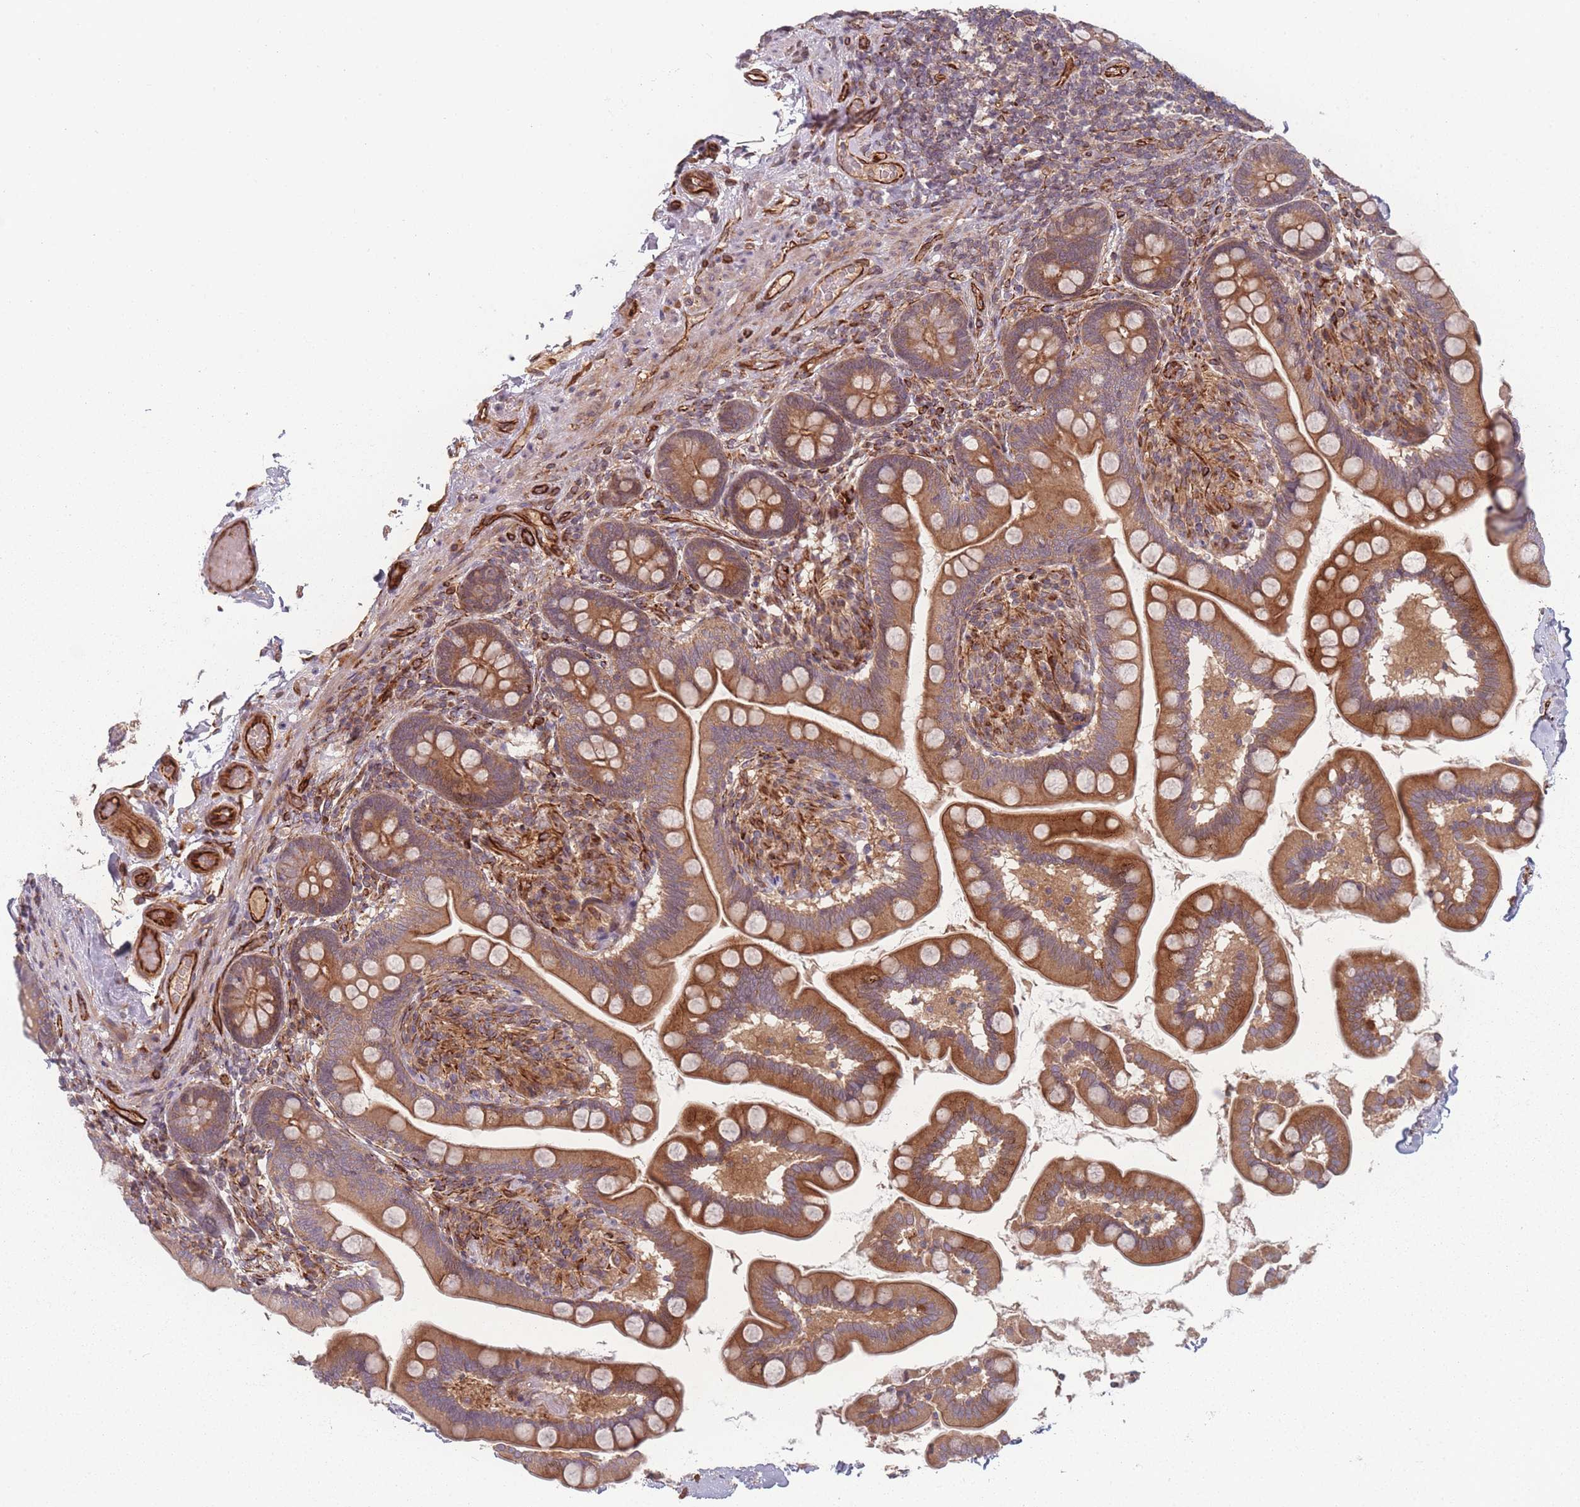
{"staining": {"intensity": "moderate", "quantity": ">75%", "location": "cytoplasmic/membranous"}, "tissue": "small intestine", "cell_type": "Glandular cells", "image_type": "normal", "snomed": [{"axis": "morphology", "description": "Normal tissue, NOS"}, {"axis": "topography", "description": "Small intestine"}], "caption": "The histopathology image shows staining of normal small intestine, revealing moderate cytoplasmic/membranous protein staining (brown color) within glandular cells.", "gene": "EEF1AKMT2", "patient": {"sex": "female", "age": 64}}